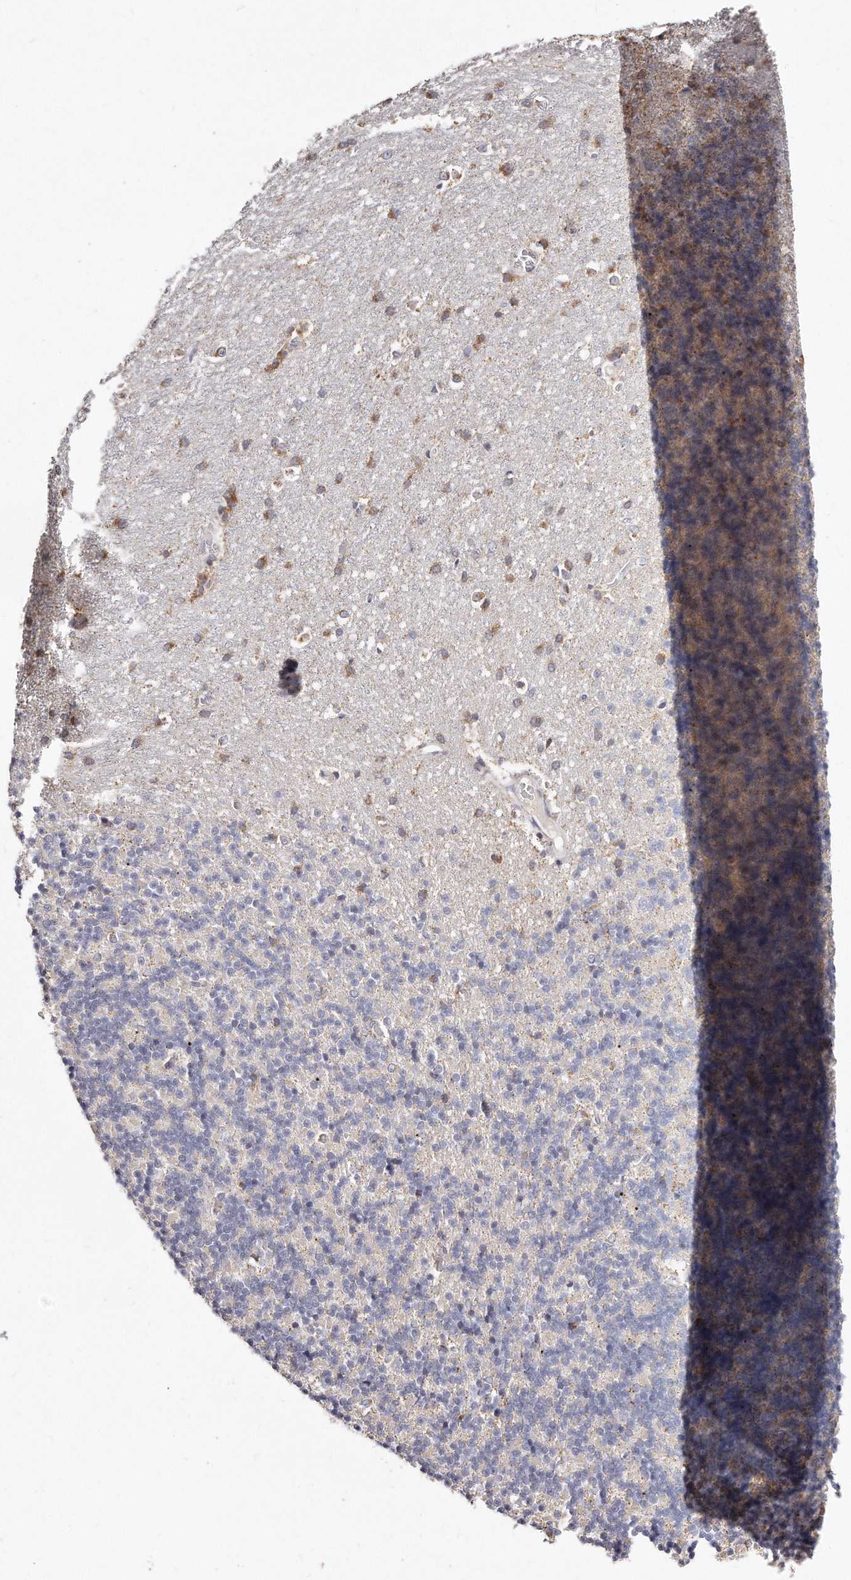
{"staining": {"intensity": "moderate", "quantity": "25%-75%", "location": "cytoplasmic/membranous"}, "tissue": "cerebellum", "cell_type": "Cells in granular layer", "image_type": "normal", "snomed": [{"axis": "morphology", "description": "Normal tissue, NOS"}, {"axis": "topography", "description": "Cerebellum"}], "caption": "Brown immunohistochemical staining in unremarkable human cerebellum exhibits moderate cytoplasmic/membranous expression in approximately 25%-75% of cells in granular layer. The staining was performed using DAB to visualize the protein expression in brown, while the nuclei were stained in blue with hematoxylin (Magnification: 20x).", "gene": "RTKN", "patient": {"sex": "male", "age": 37}}